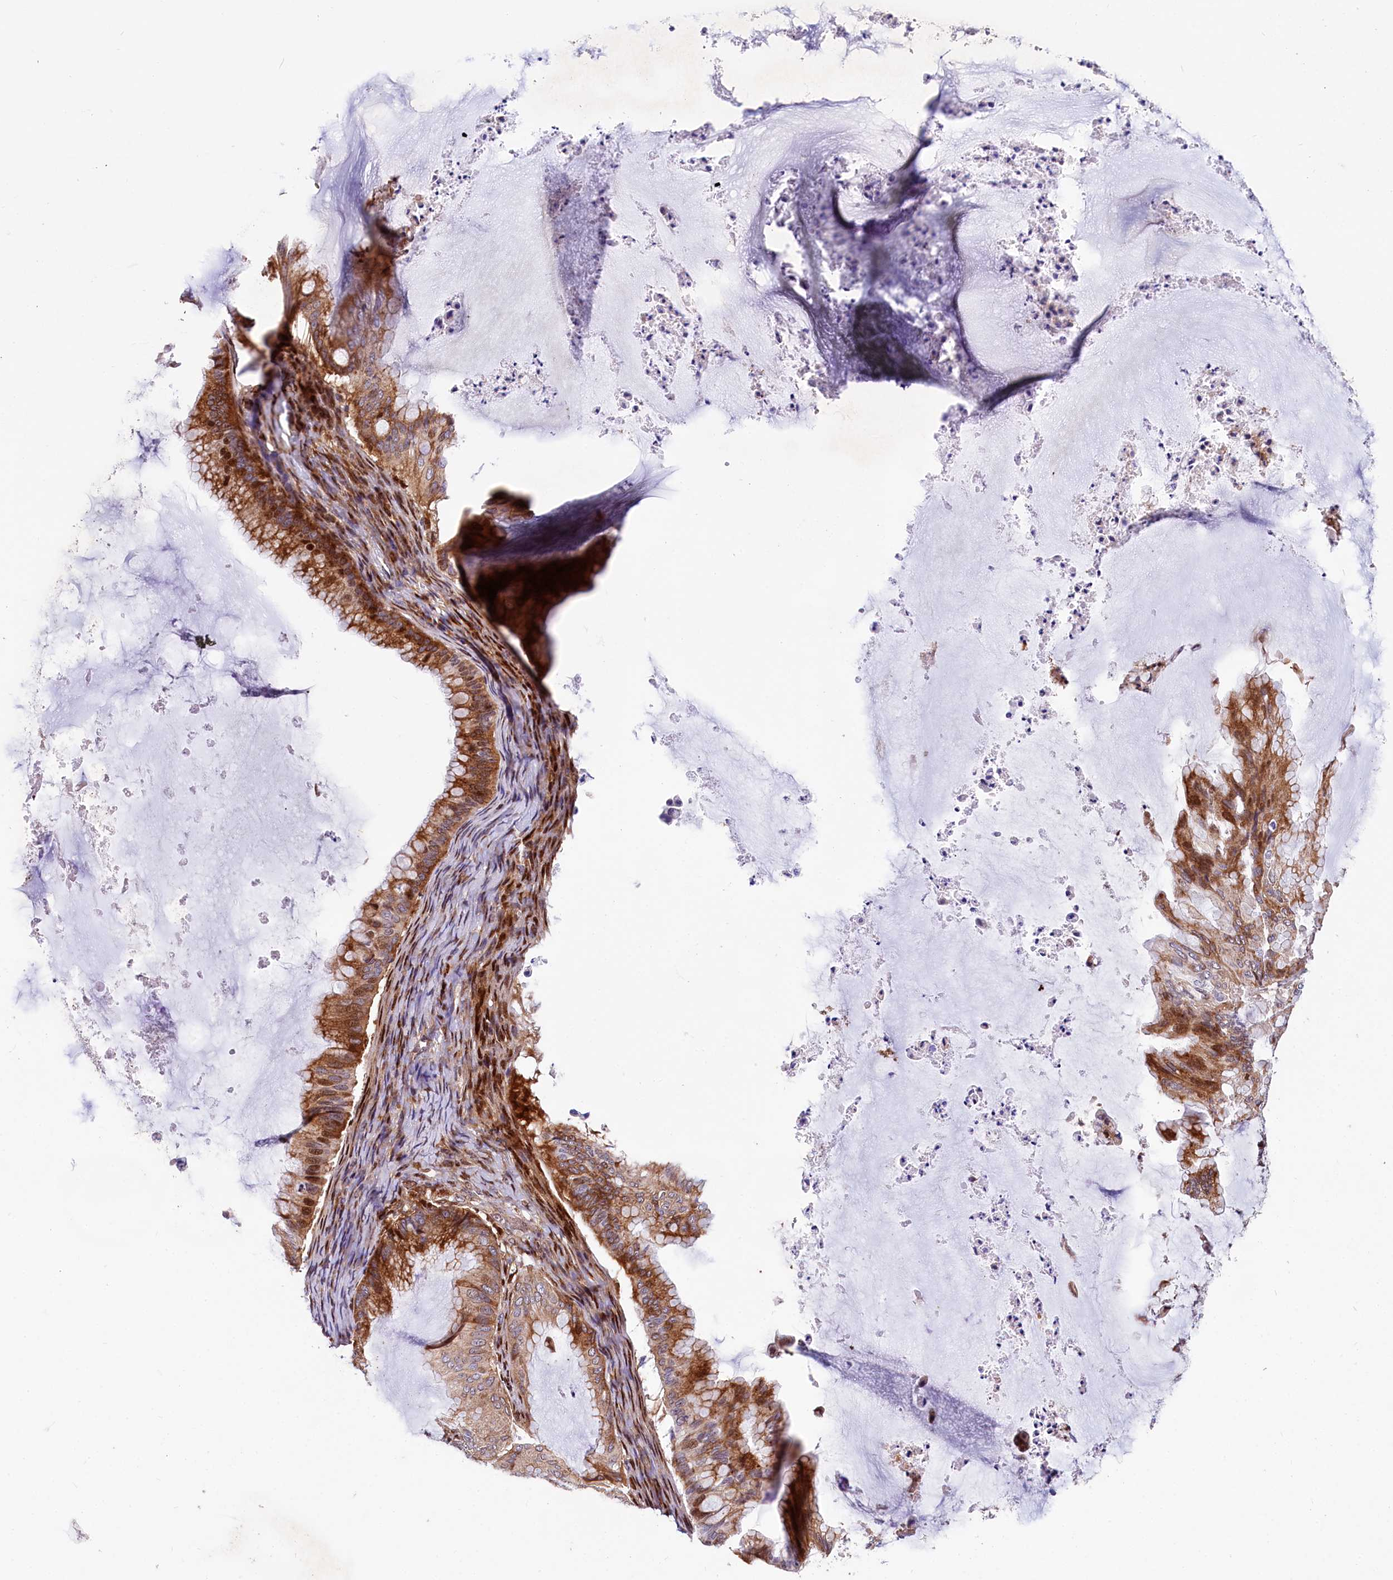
{"staining": {"intensity": "strong", "quantity": "25%-75%", "location": "cytoplasmic/membranous,nuclear"}, "tissue": "ovarian cancer", "cell_type": "Tumor cells", "image_type": "cancer", "snomed": [{"axis": "morphology", "description": "Cystadenocarcinoma, mucinous, NOS"}, {"axis": "topography", "description": "Ovary"}], "caption": "Mucinous cystadenocarcinoma (ovarian) stained with immunohistochemistry (IHC) shows strong cytoplasmic/membranous and nuclear positivity in approximately 25%-75% of tumor cells.", "gene": "PDZRN3", "patient": {"sex": "female", "age": 71}}